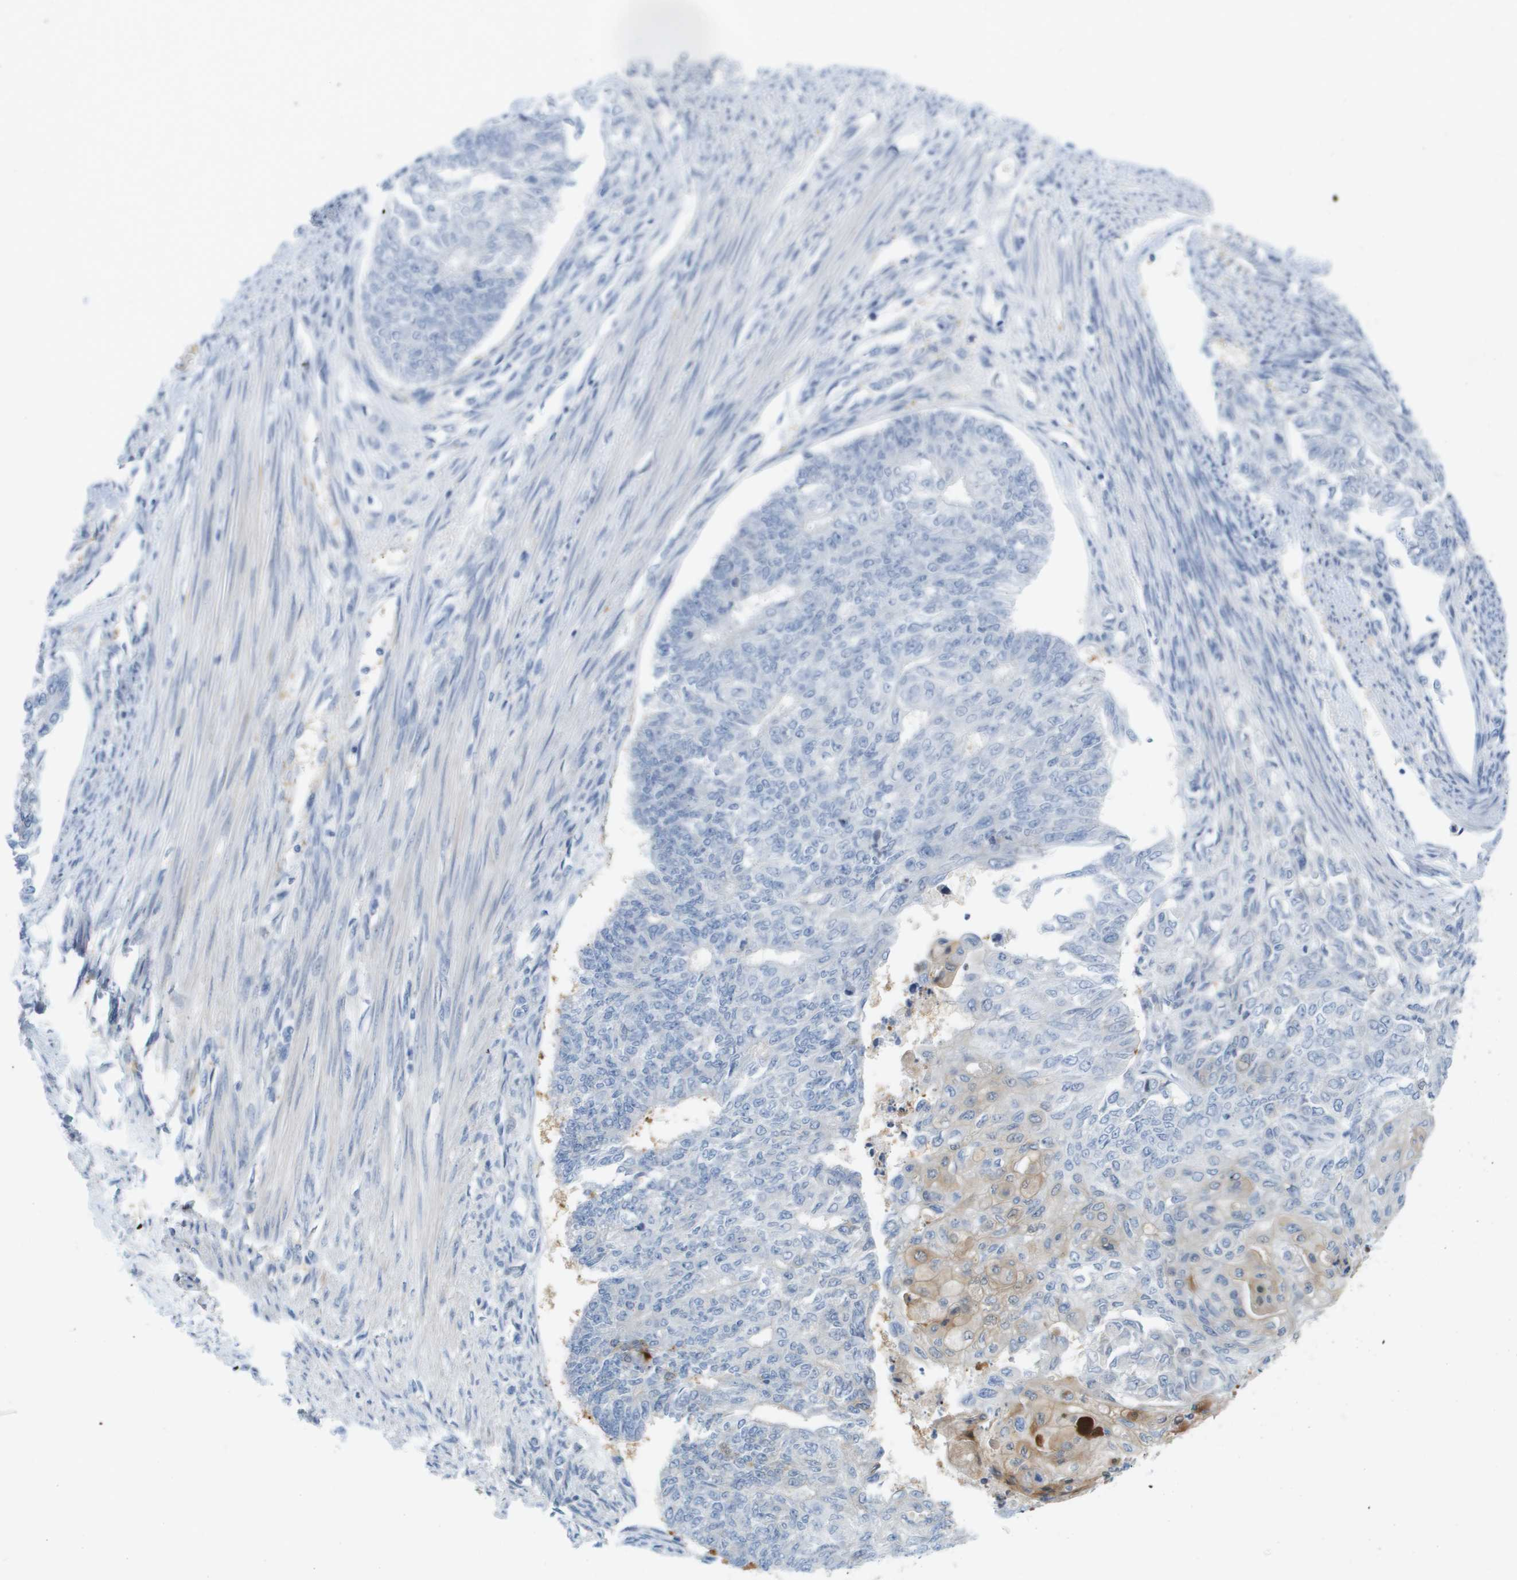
{"staining": {"intensity": "negative", "quantity": "none", "location": "none"}, "tissue": "endometrial cancer", "cell_type": "Tumor cells", "image_type": "cancer", "snomed": [{"axis": "morphology", "description": "Adenocarcinoma, NOS"}, {"axis": "topography", "description": "Endometrium"}], "caption": "The photomicrograph demonstrates no staining of tumor cells in endometrial adenocarcinoma.", "gene": "CUL9", "patient": {"sex": "female", "age": 32}}